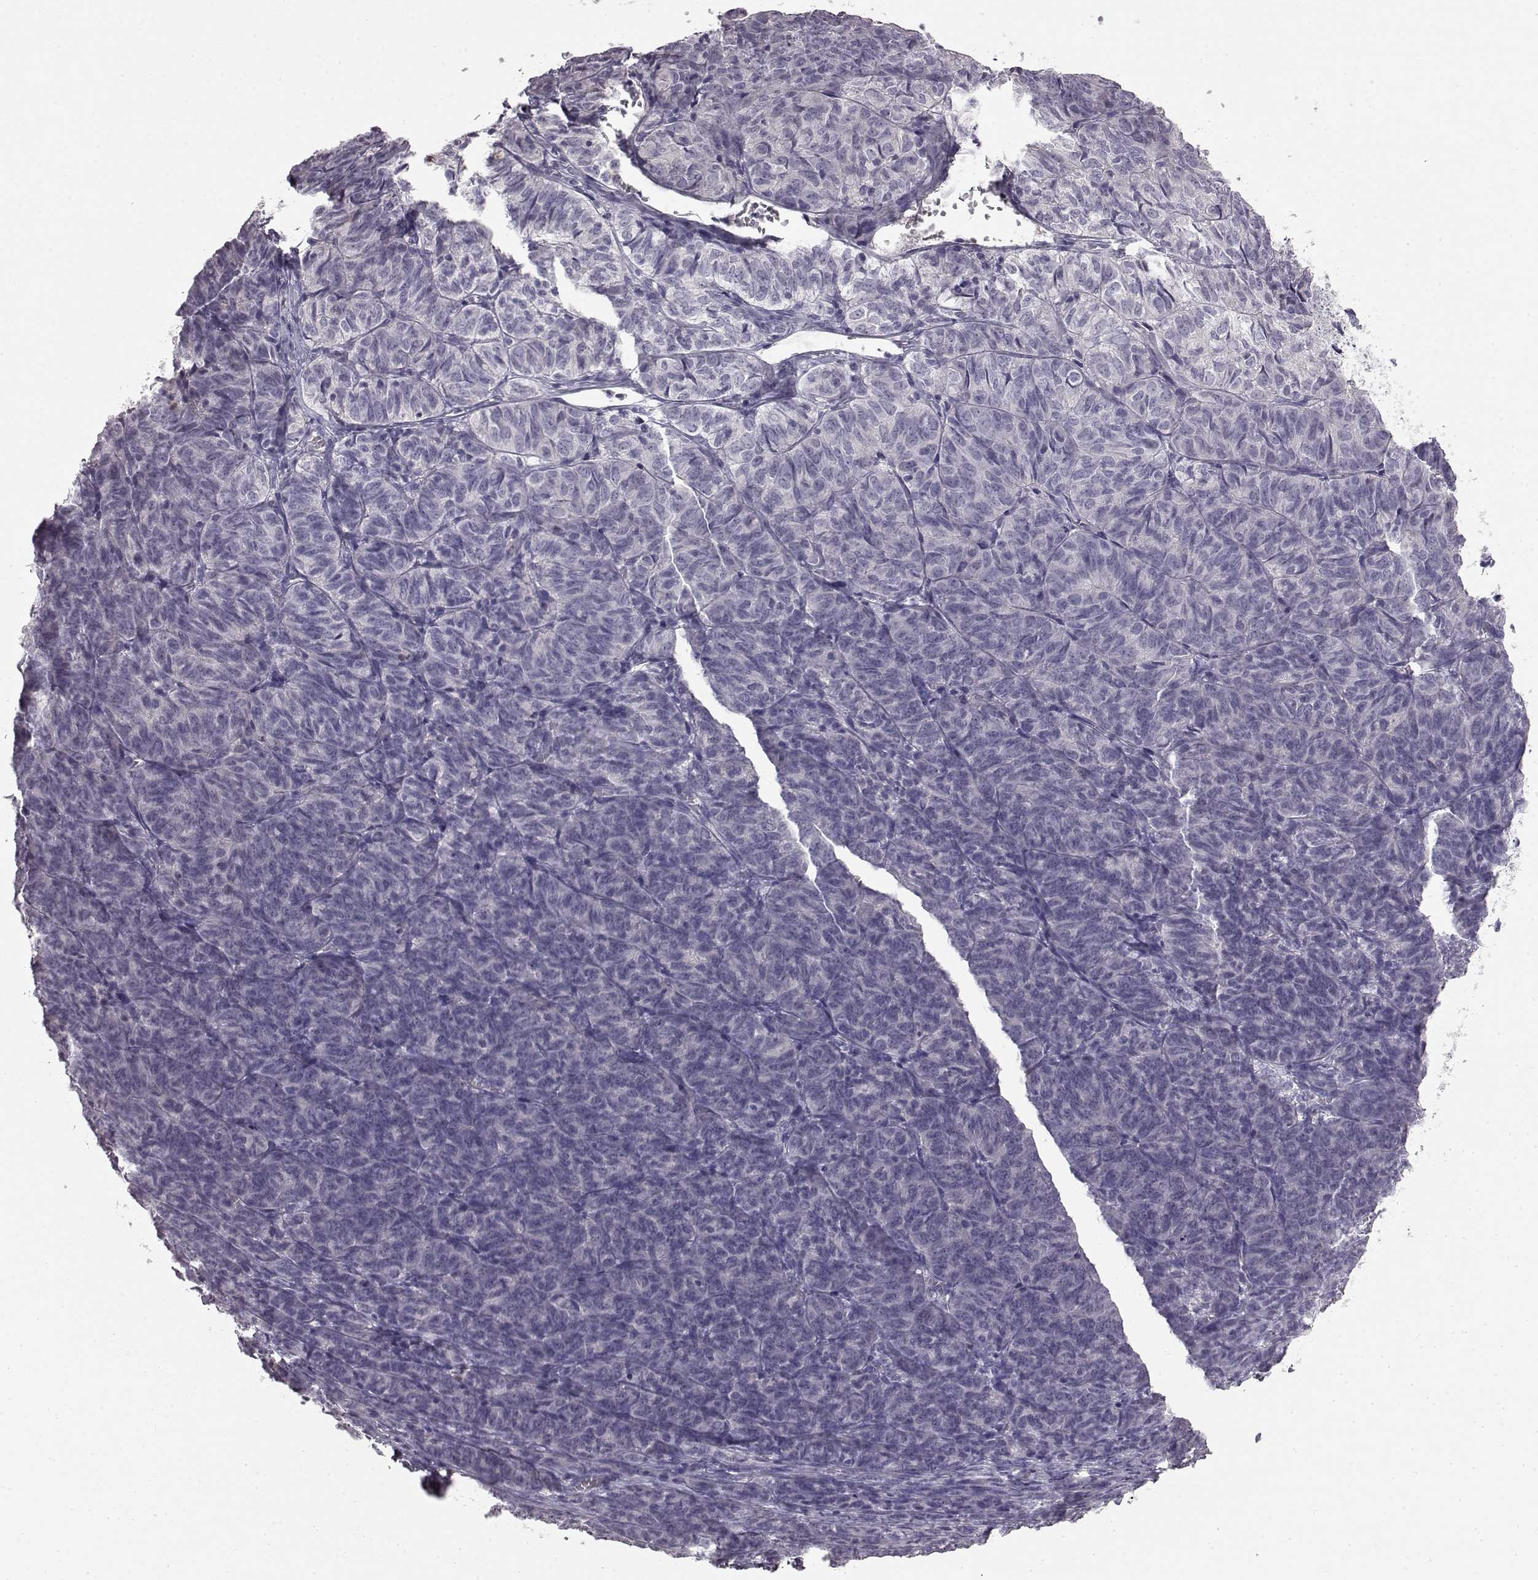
{"staining": {"intensity": "negative", "quantity": "none", "location": "none"}, "tissue": "ovarian cancer", "cell_type": "Tumor cells", "image_type": "cancer", "snomed": [{"axis": "morphology", "description": "Carcinoma, endometroid"}, {"axis": "topography", "description": "Ovary"}], "caption": "Protein analysis of ovarian cancer (endometroid carcinoma) demonstrates no significant positivity in tumor cells.", "gene": "KRT85", "patient": {"sex": "female", "age": 80}}